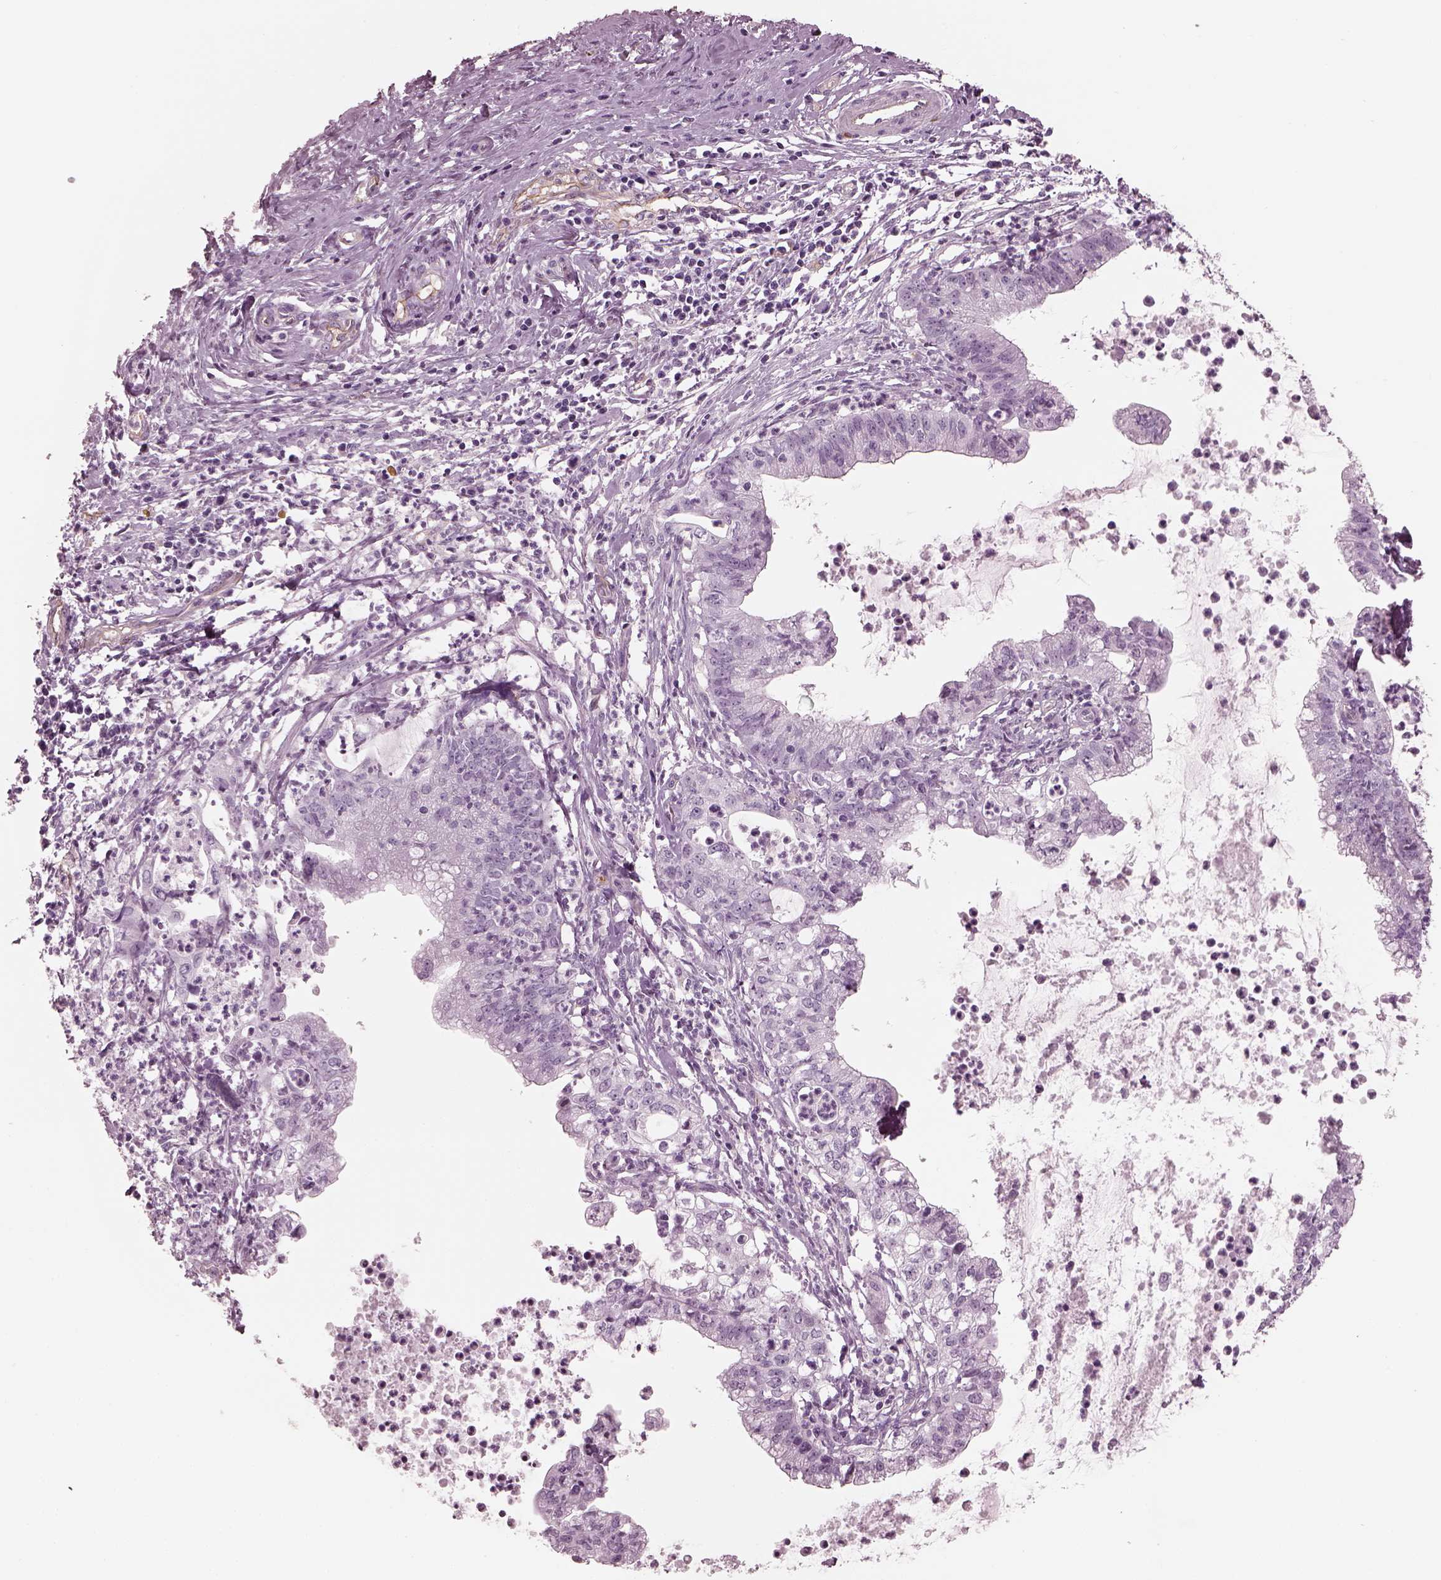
{"staining": {"intensity": "negative", "quantity": "none", "location": "none"}, "tissue": "cervical cancer", "cell_type": "Tumor cells", "image_type": "cancer", "snomed": [{"axis": "morphology", "description": "Normal tissue, NOS"}, {"axis": "morphology", "description": "Adenocarcinoma, NOS"}, {"axis": "topography", "description": "Cervix"}], "caption": "Immunohistochemical staining of human adenocarcinoma (cervical) reveals no significant staining in tumor cells. (DAB IHC visualized using brightfield microscopy, high magnification).", "gene": "EIF4E1B", "patient": {"sex": "female", "age": 38}}